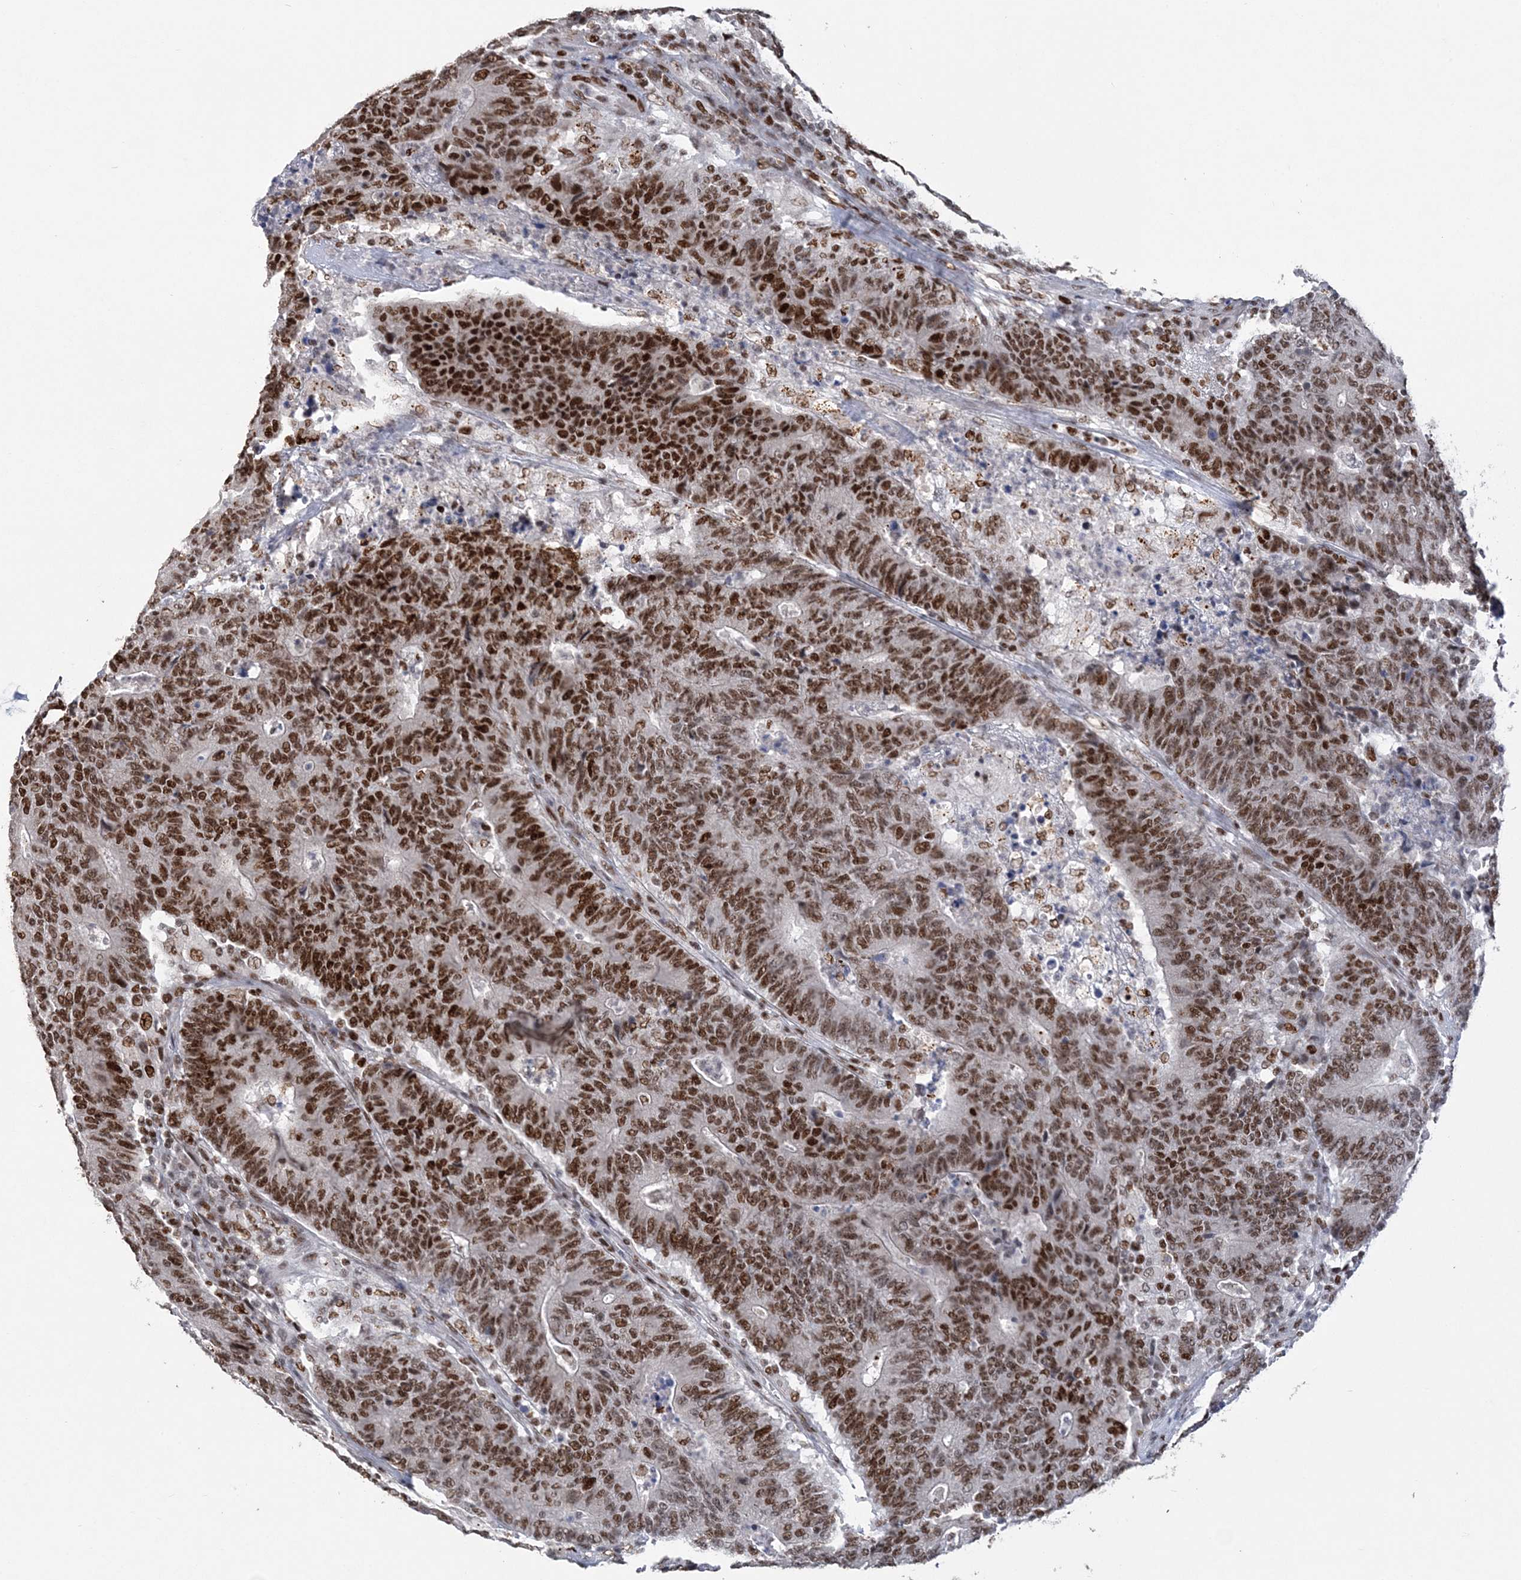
{"staining": {"intensity": "strong", "quantity": ">75%", "location": "nuclear"}, "tissue": "colorectal cancer", "cell_type": "Tumor cells", "image_type": "cancer", "snomed": [{"axis": "morphology", "description": "Normal tissue, NOS"}, {"axis": "morphology", "description": "Adenocarcinoma, NOS"}, {"axis": "topography", "description": "Colon"}], "caption": "Strong nuclear staining is present in about >75% of tumor cells in colorectal cancer (adenocarcinoma).", "gene": "ZBTB7A", "patient": {"sex": "female", "age": 75}}